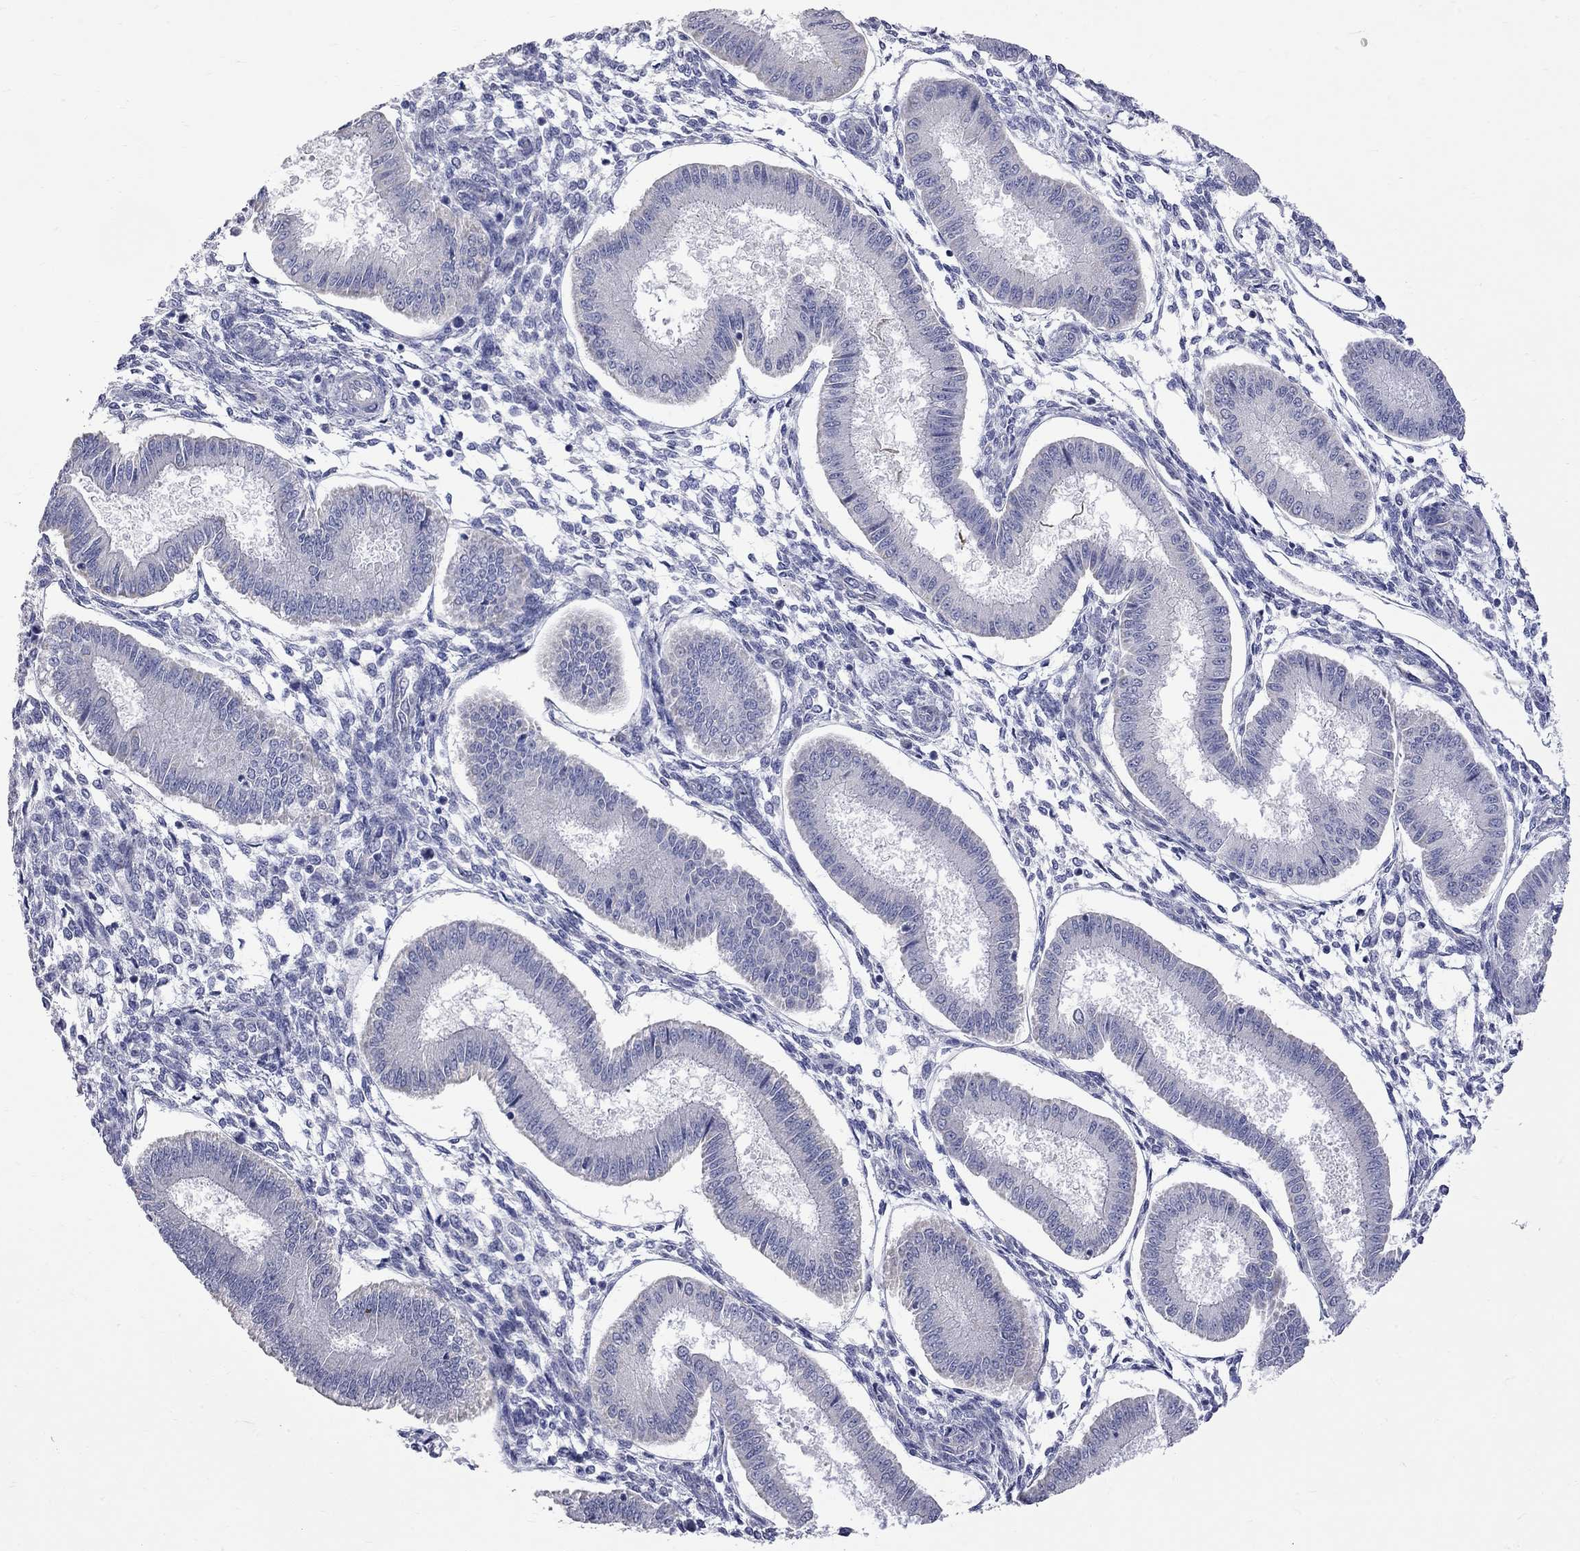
{"staining": {"intensity": "negative", "quantity": "none", "location": "none"}, "tissue": "endometrium", "cell_type": "Cells in endometrial stroma", "image_type": "normal", "snomed": [{"axis": "morphology", "description": "Normal tissue, NOS"}, {"axis": "topography", "description": "Endometrium"}], "caption": "Immunohistochemistry of normal human endometrium shows no expression in cells in endometrial stroma. (Immunohistochemistry (ihc), brightfield microscopy, high magnification).", "gene": "KCND2", "patient": {"sex": "female", "age": 43}}